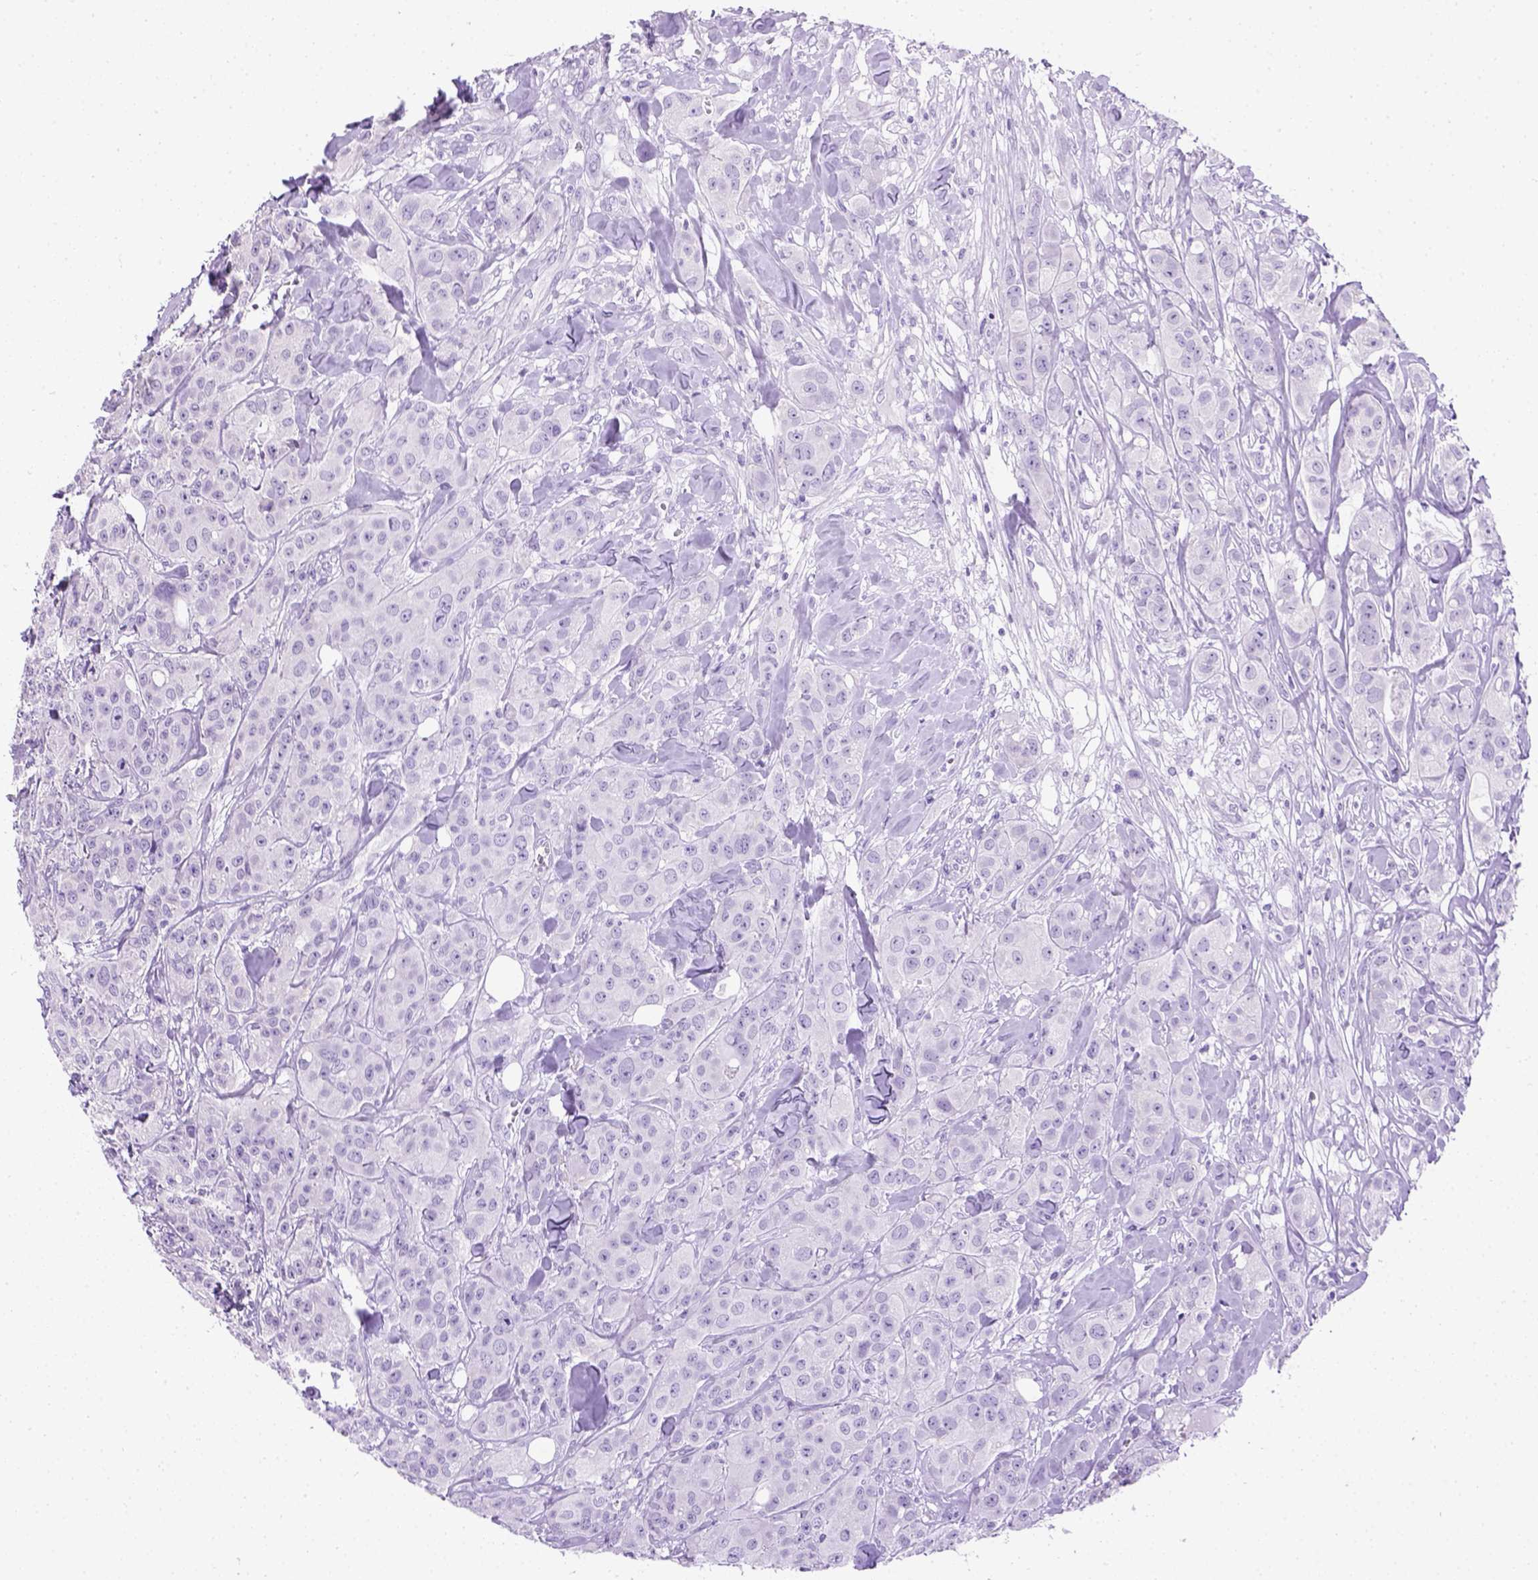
{"staining": {"intensity": "negative", "quantity": "none", "location": "none"}, "tissue": "breast cancer", "cell_type": "Tumor cells", "image_type": "cancer", "snomed": [{"axis": "morphology", "description": "Duct carcinoma"}, {"axis": "topography", "description": "Breast"}], "caption": "High magnification brightfield microscopy of breast intraductal carcinoma stained with DAB (brown) and counterstained with hematoxylin (blue): tumor cells show no significant staining.", "gene": "TMEM38A", "patient": {"sex": "female", "age": 43}}